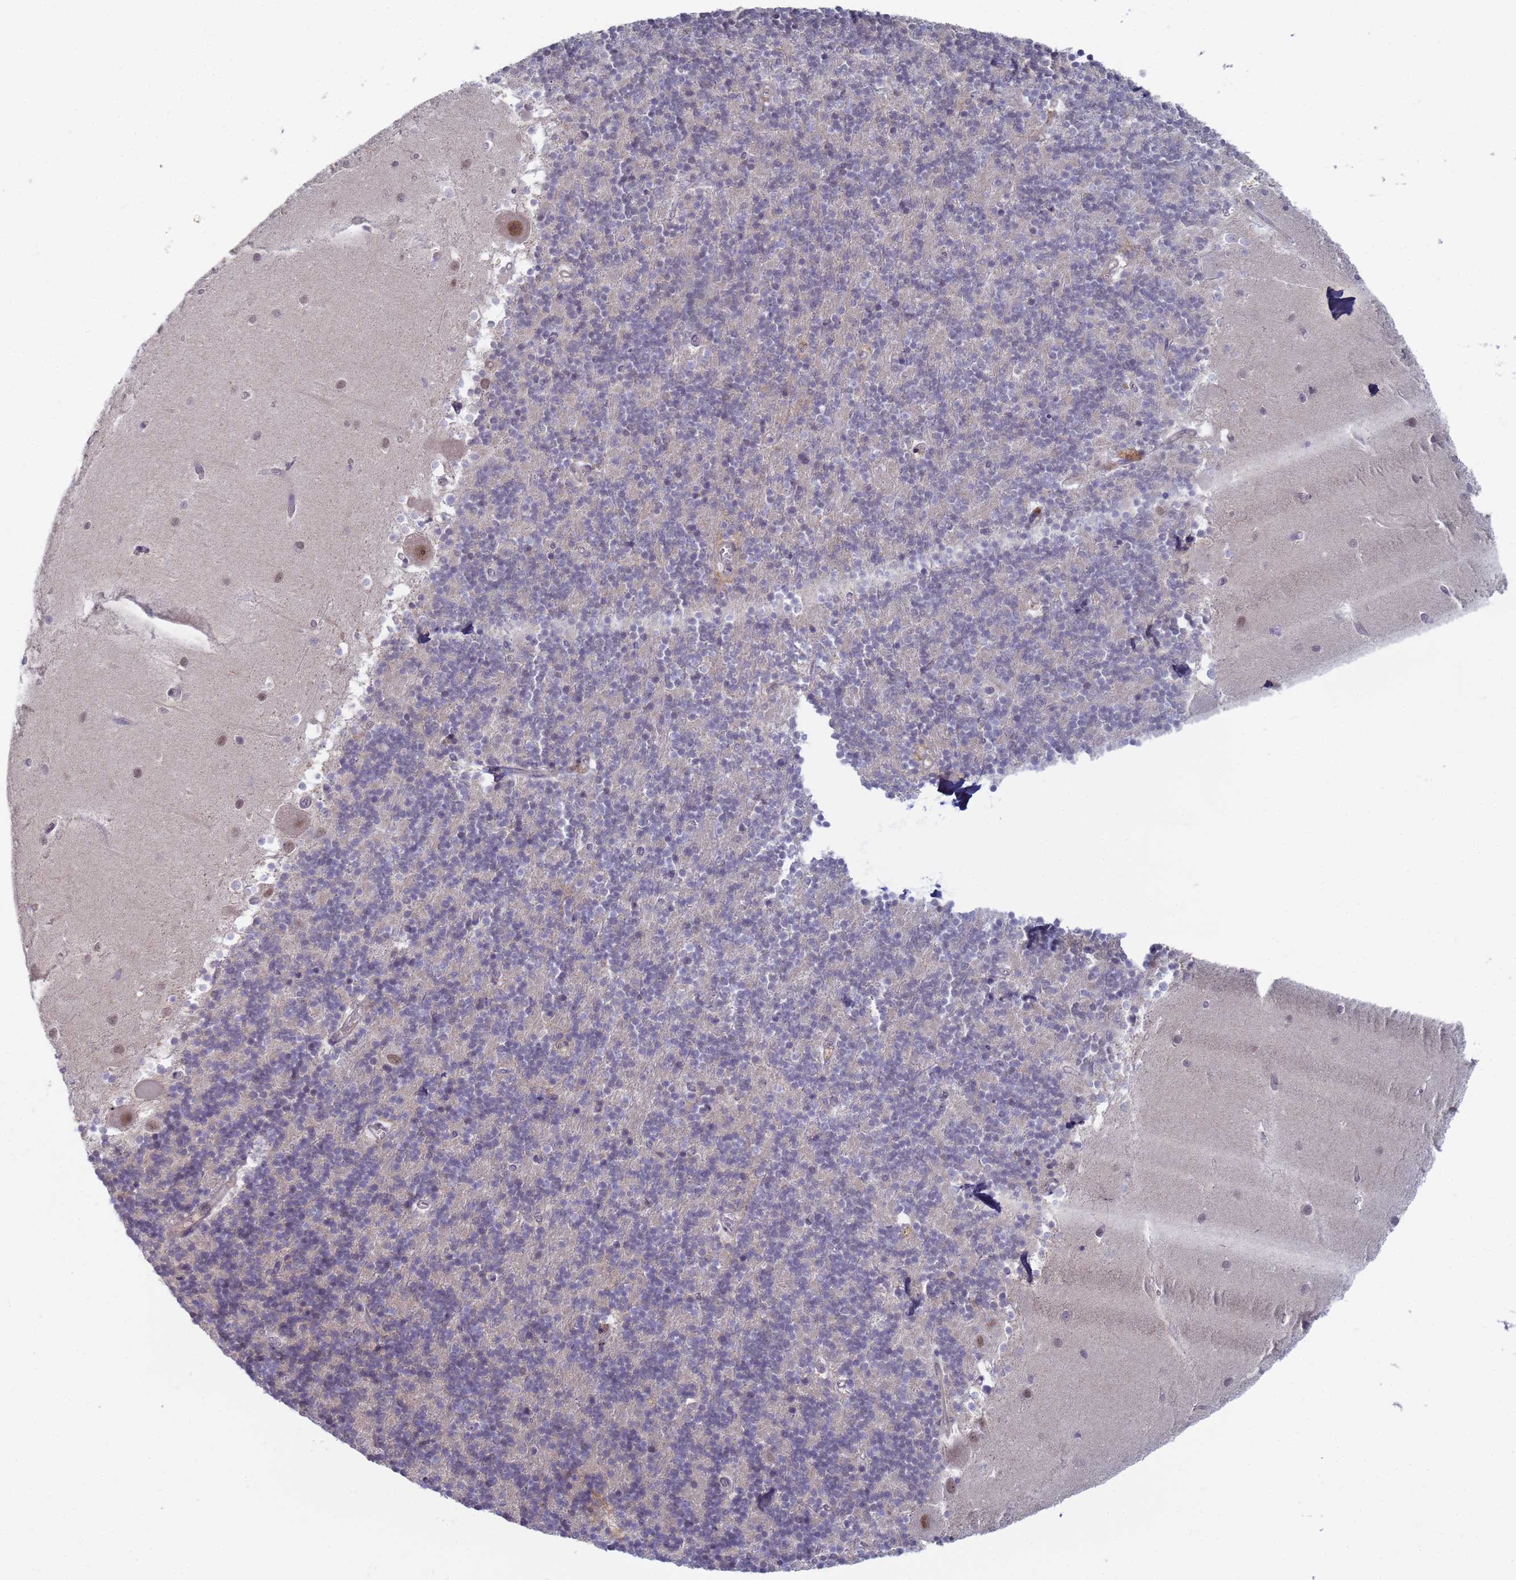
{"staining": {"intensity": "negative", "quantity": "none", "location": "none"}, "tissue": "cerebellum", "cell_type": "Cells in granular layer", "image_type": "normal", "snomed": [{"axis": "morphology", "description": "Normal tissue, NOS"}, {"axis": "topography", "description": "Cerebellum"}], "caption": "This micrograph is of unremarkable cerebellum stained with immunohistochemistry to label a protein in brown with the nuclei are counter-stained blue. There is no expression in cells in granular layer. The staining is performed using DAB (3,3'-diaminobenzidine) brown chromogen with nuclei counter-stained in using hematoxylin.", "gene": "SHARPIN", "patient": {"sex": "male", "age": 54}}